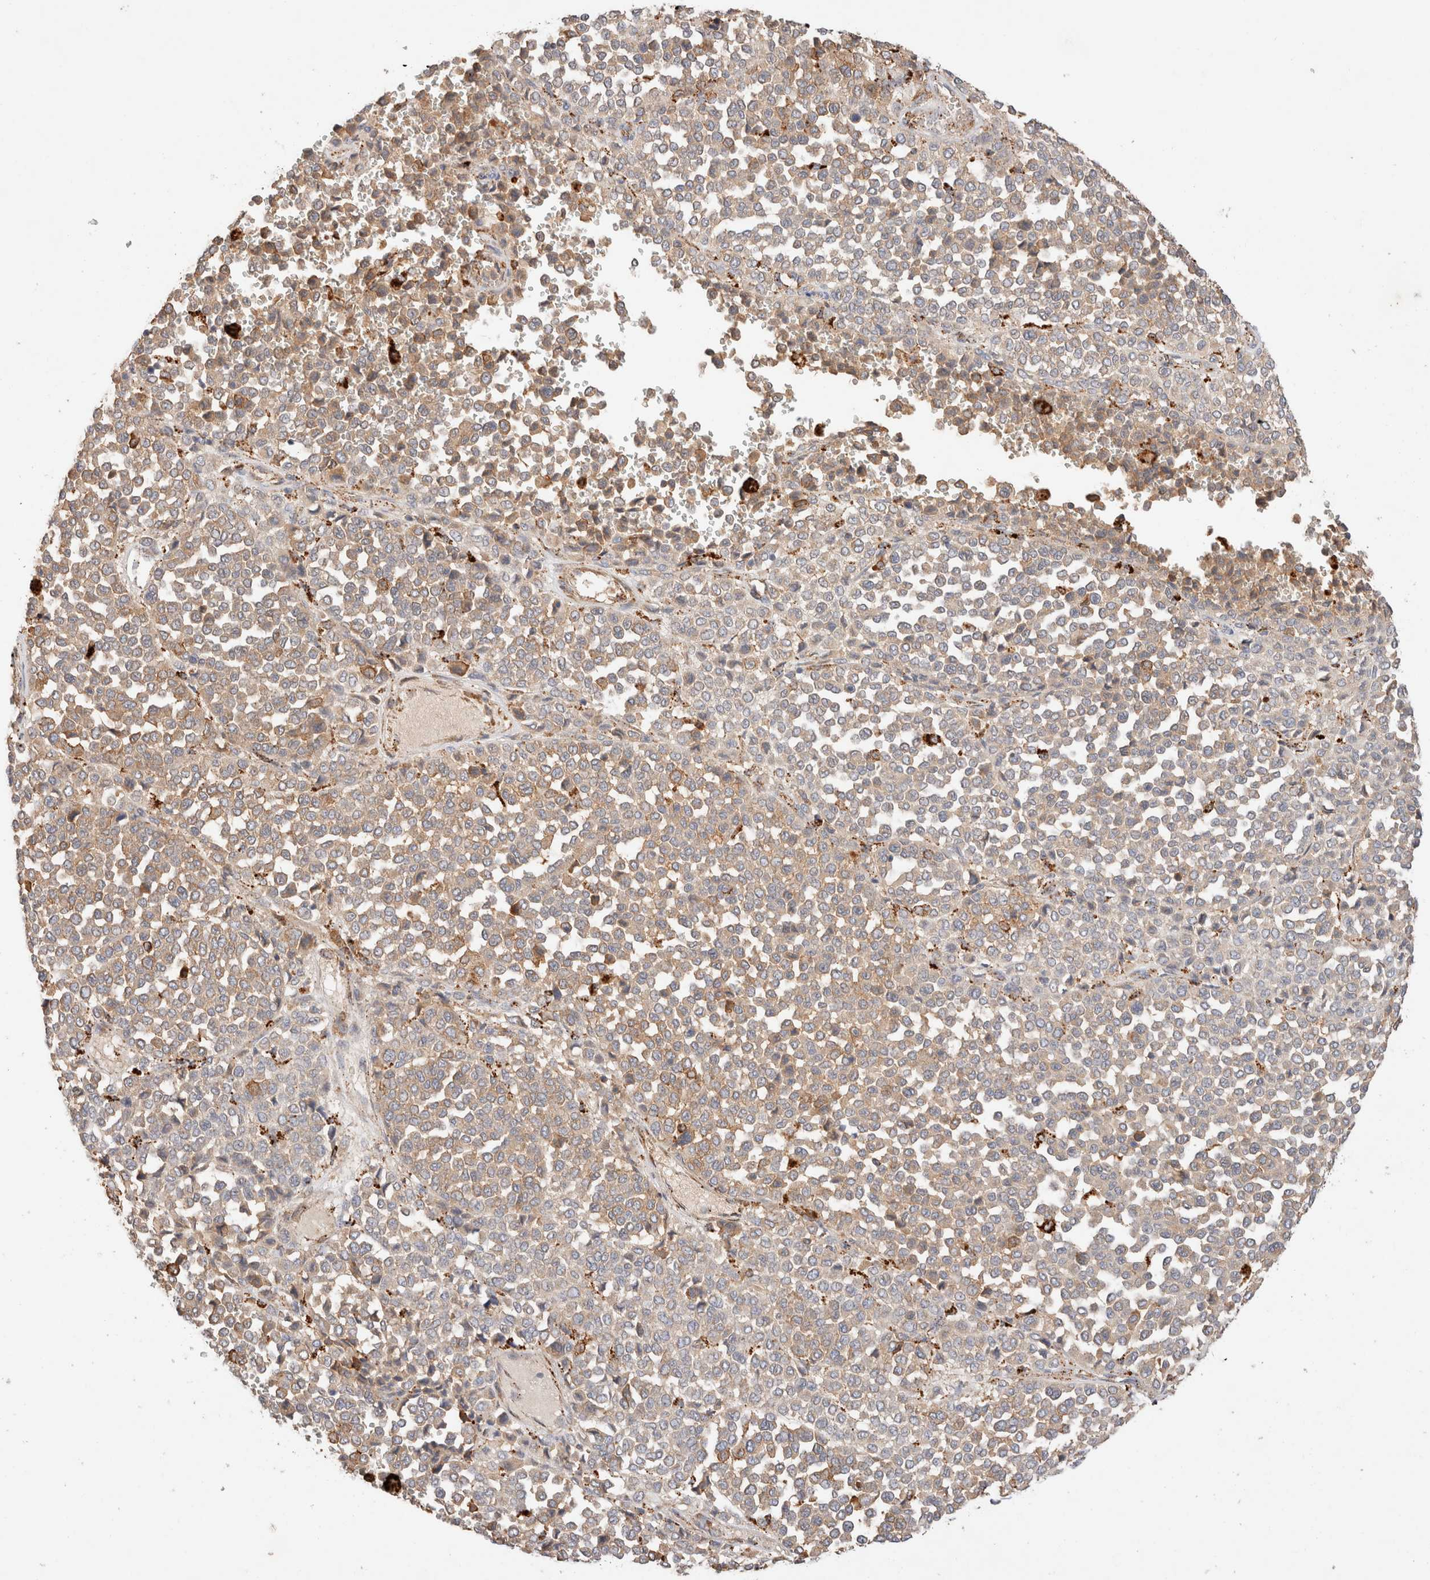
{"staining": {"intensity": "weak", "quantity": ">75%", "location": "cytoplasmic/membranous"}, "tissue": "melanoma", "cell_type": "Tumor cells", "image_type": "cancer", "snomed": [{"axis": "morphology", "description": "Malignant melanoma, Metastatic site"}, {"axis": "topography", "description": "Pancreas"}], "caption": "Protein expression analysis of human melanoma reveals weak cytoplasmic/membranous expression in about >75% of tumor cells. The staining was performed using DAB, with brown indicating positive protein expression. Nuclei are stained blue with hematoxylin.", "gene": "RABEPK", "patient": {"sex": "female", "age": 30}}